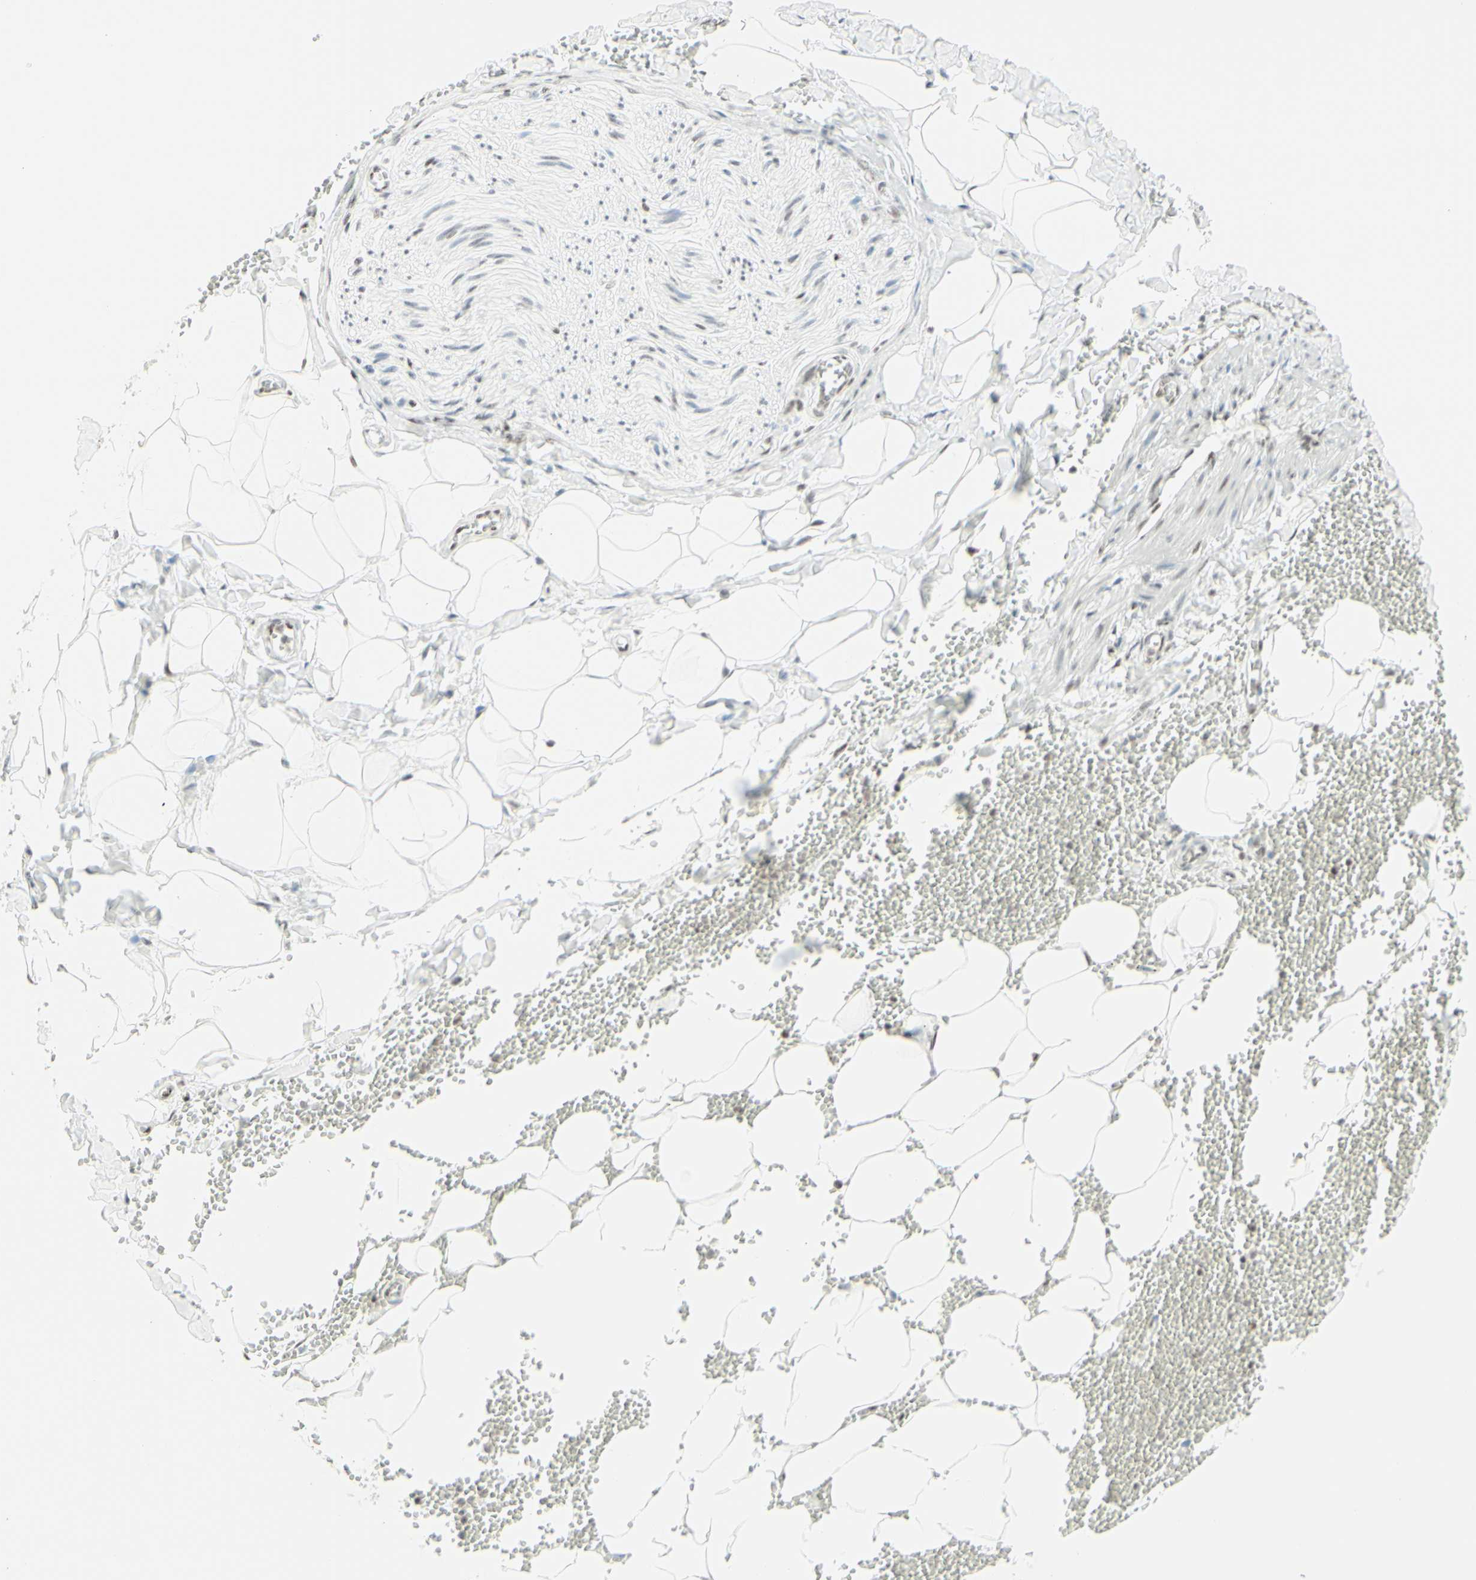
{"staining": {"intensity": "moderate", "quantity": ">75%", "location": "nuclear"}, "tissue": "adipose tissue", "cell_type": "Adipocytes", "image_type": "normal", "snomed": [{"axis": "morphology", "description": "Normal tissue, NOS"}, {"axis": "topography", "description": "Adipose tissue"}, {"axis": "topography", "description": "Peripheral nerve tissue"}], "caption": "Human adipose tissue stained with a brown dye exhibits moderate nuclear positive positivity in about >75% of adipocytes.", "gene": "WTAP", "patient": {"sex": "male", "age": 52}}